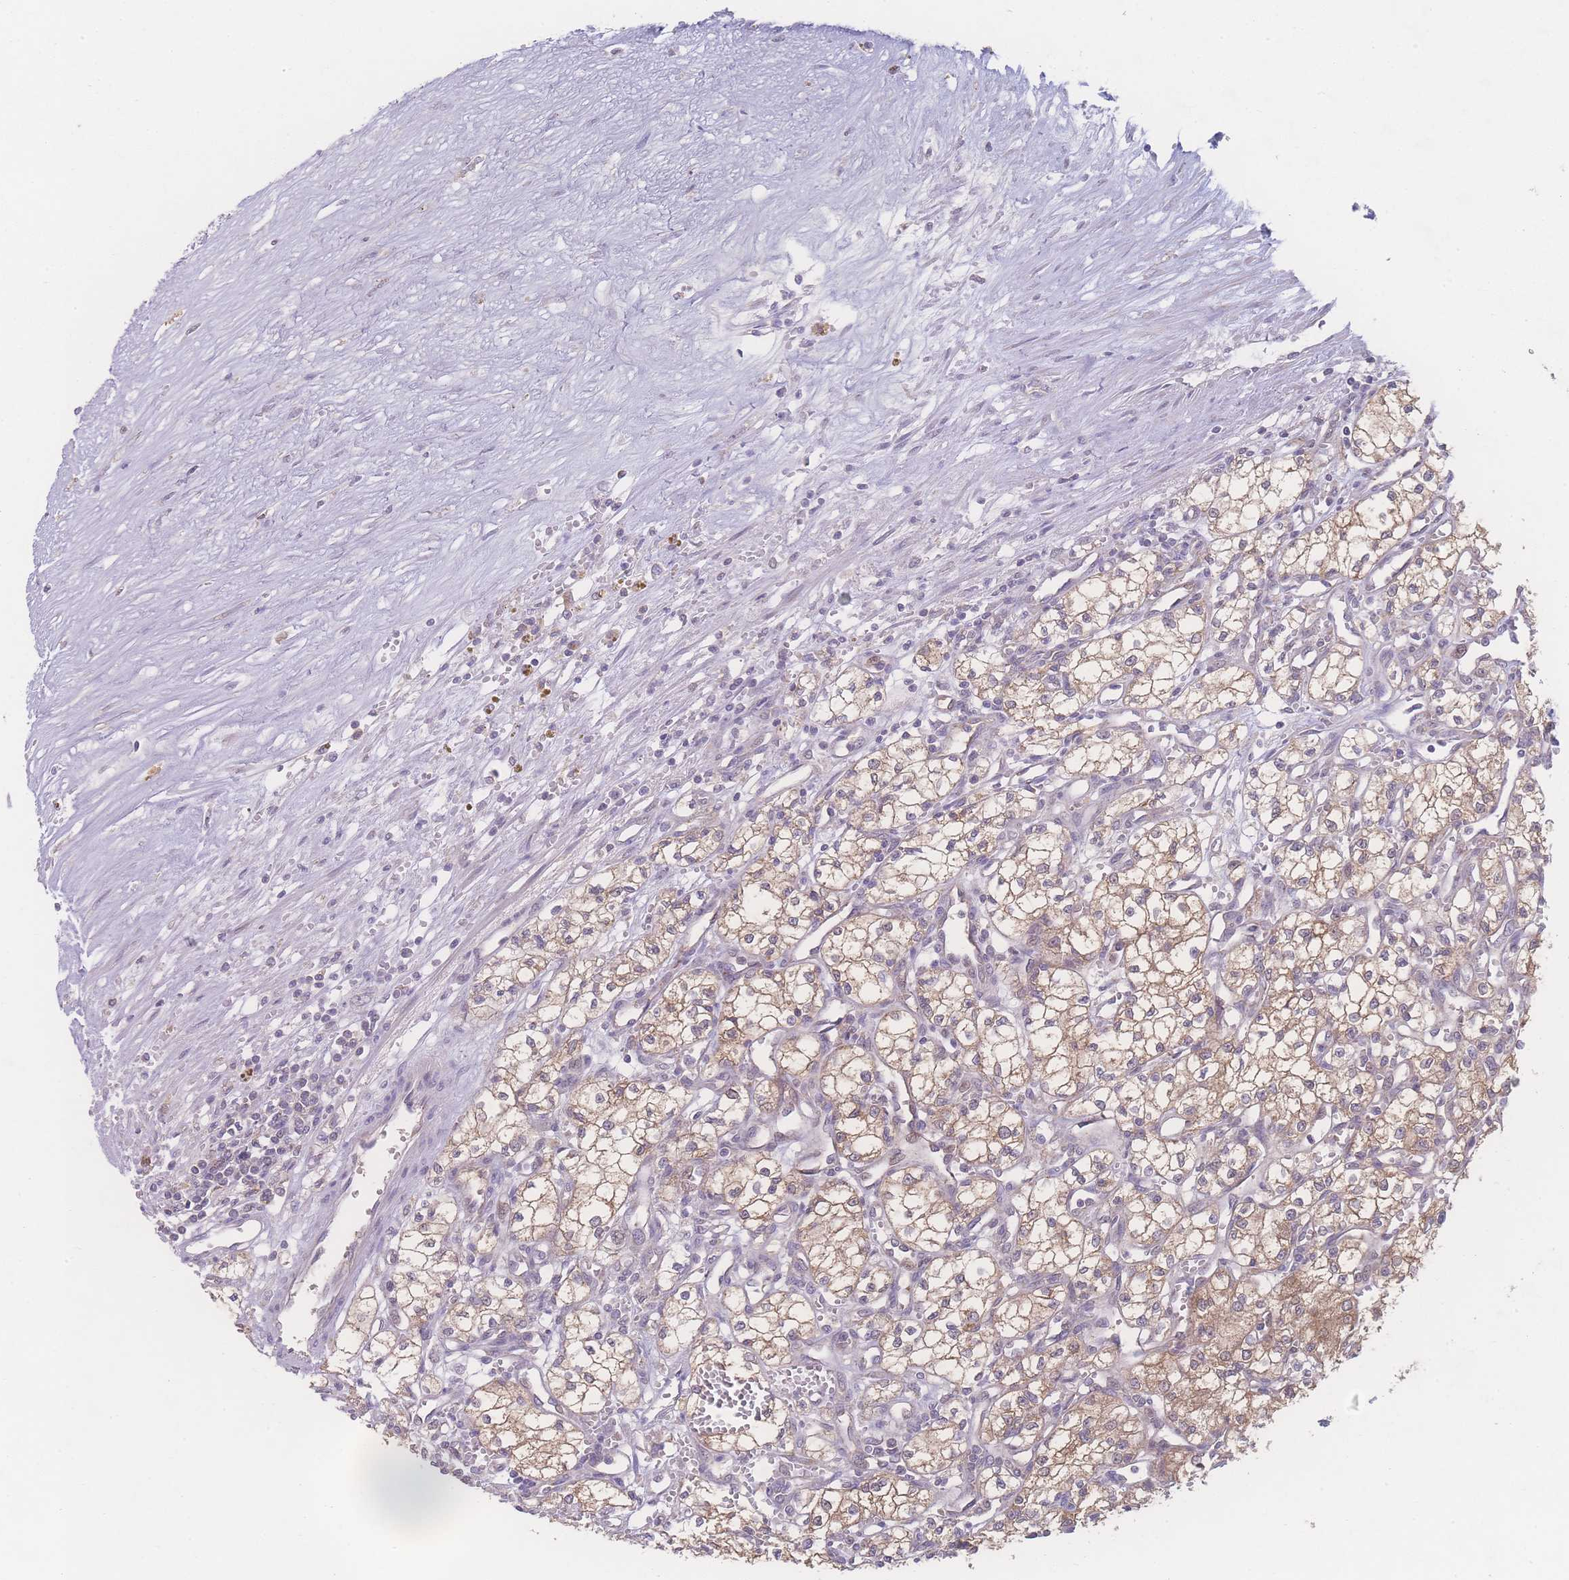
{"staining": {"intensity": "moderate", "quantity": "25%-75%", "location": "cytoplasmic/membranous"}, "tissue": "renal cancer", "cell_type": "Tumor cells", "image_type": "cancer", "snomed": [{"axis": "morphology", "description": "Adenocarcinoma, NOS"}, {"axis": "topography", "description": "Kidney"}], "caption": "A brown stain labels moderate cytoplasmic/membranous positivity of a protein in human renal adenocarcinoma tumor cells. (DAB IHC, brown staining for protein, blue staining for nuclei).", "gene": "GIPR", "patient": {"sex": "male", "age": 59}}